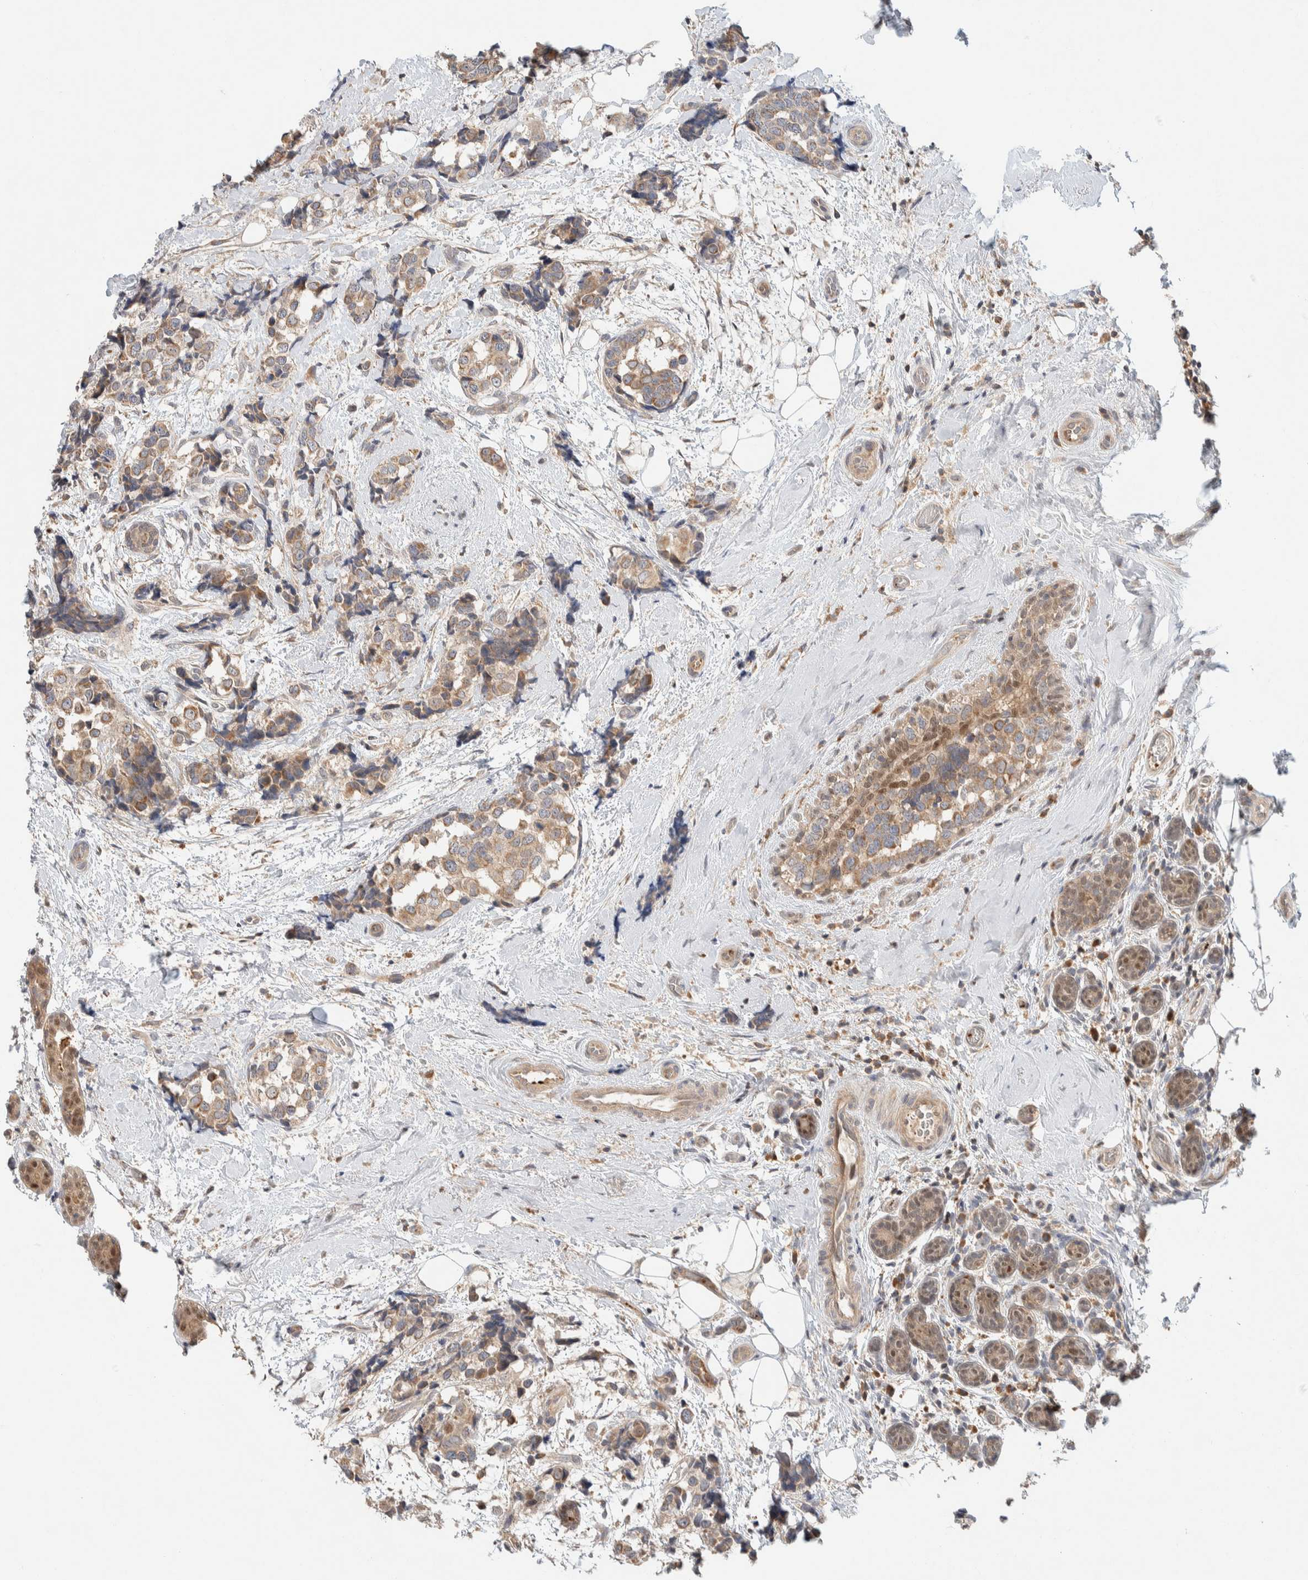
{"staining": {"intensity": "weak", "quantity": ">75%", "location": "cytoplasmic/membranous"}, "tissue": "breast cancer", "cell_type": "Tumor cells", "image_type": "cancer", "snomed": [{"axis": "morphology", "description": "Normal tissue, NOS"}, {"axis": "morphology", "description": "Duct carcinoma"}, {"axis": "topography", "description": "Breast"}], "caption": "This image demonstrates immunohistochemistry (IHC) staining of breast intraductal carcinoma, with low weak cytoplasmic/membranous expression in approximately >75% of tumor cells.", "gene": "KIF9", "patient": {"sex": "female", "age": 43}}